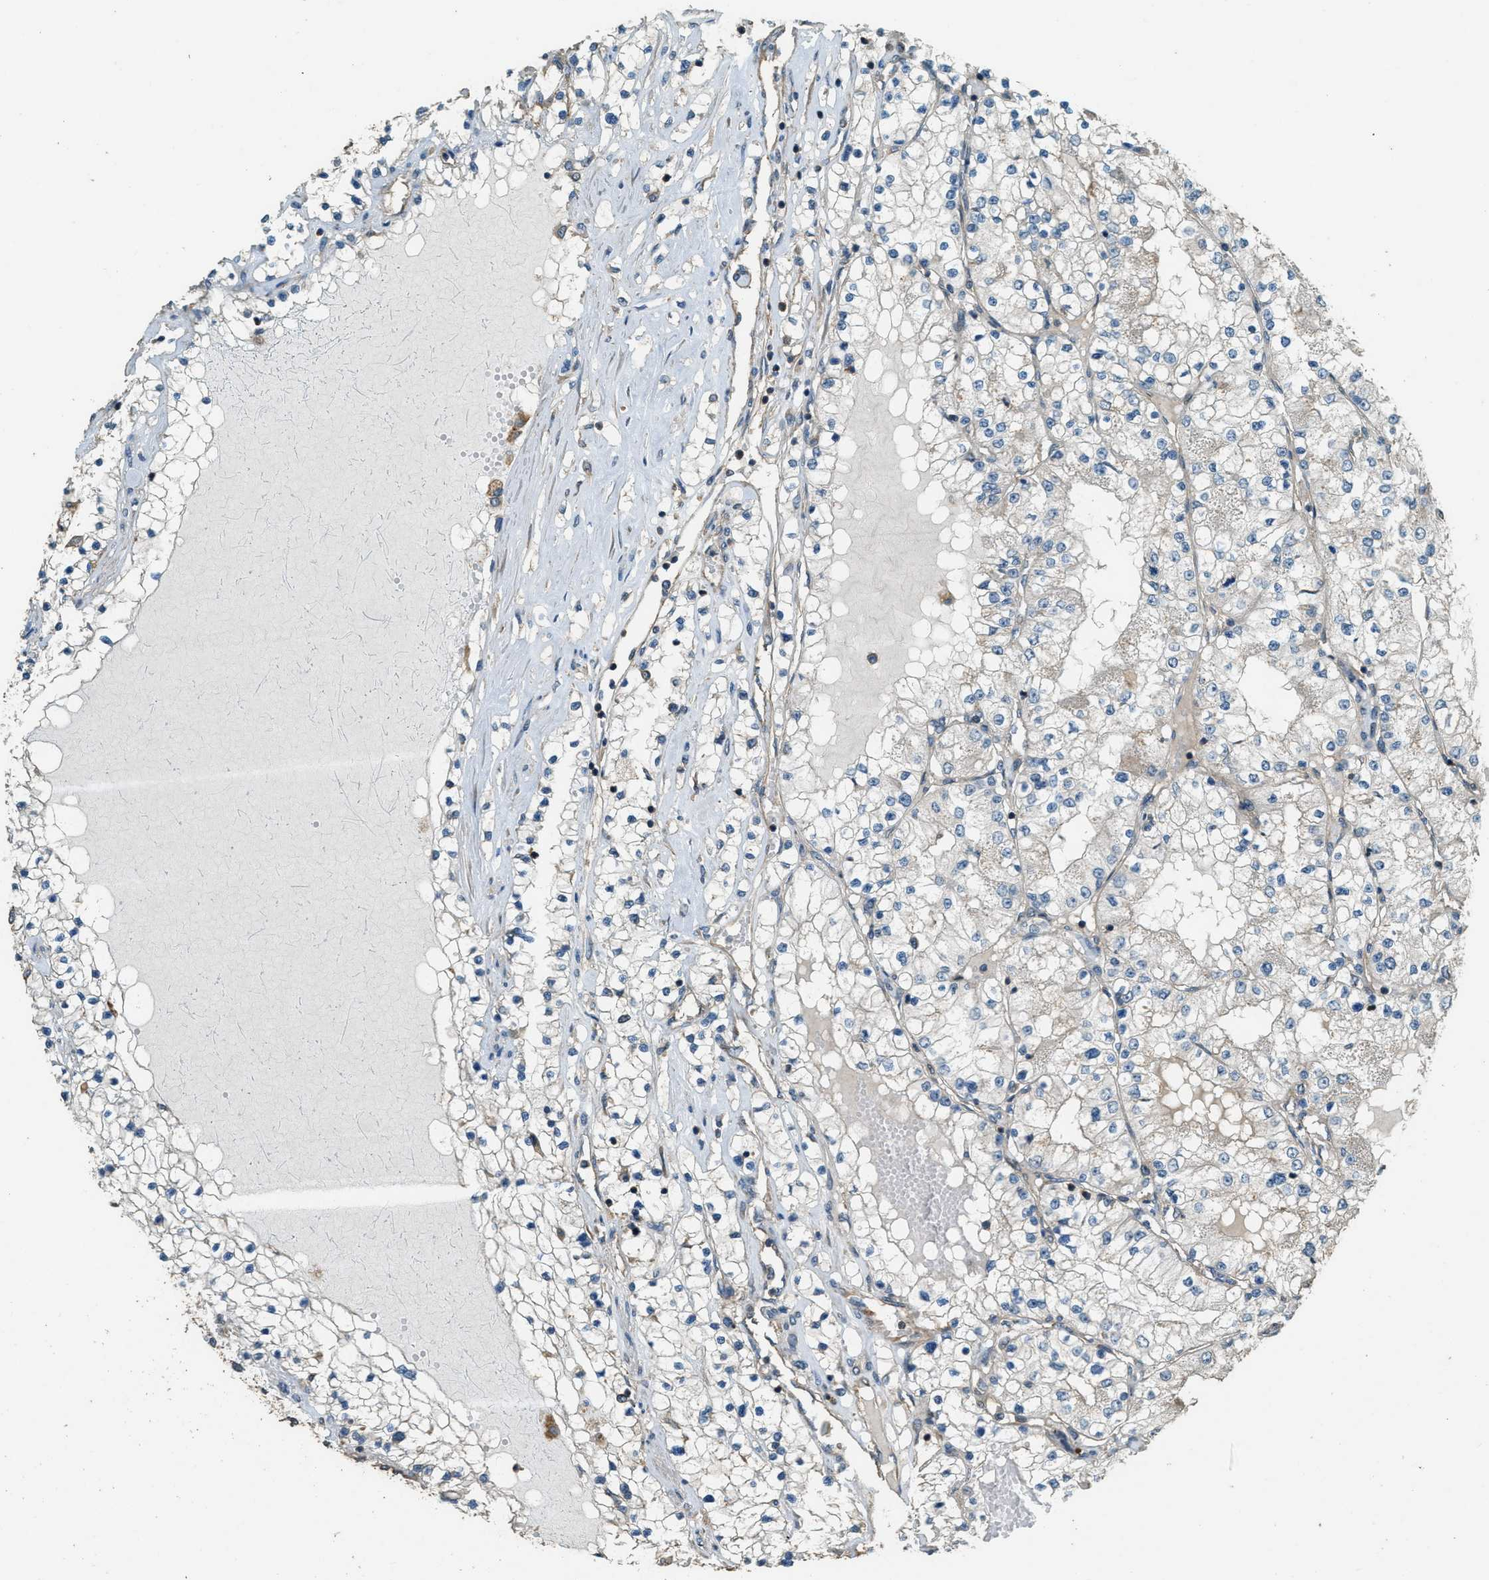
{"staining": {"intensity": "negative", "quantity": "none", "location": "none"}, "tissue": "renal cancer", "cell_type": "Tumor cells", "image_type": "cancer", "snomed": [{"axis": "morphology", "description": "Adenocarcinoma, NOS"}, {"axis": "topography", "description": "Kidney"}], "caption": "Human renal adenocarcinoma stained for a protein using immunohistochemistry demonstrates no positivity in tumor cells.", "gene": "MARS1", "patient": {"sex": "male", "age": 68}}